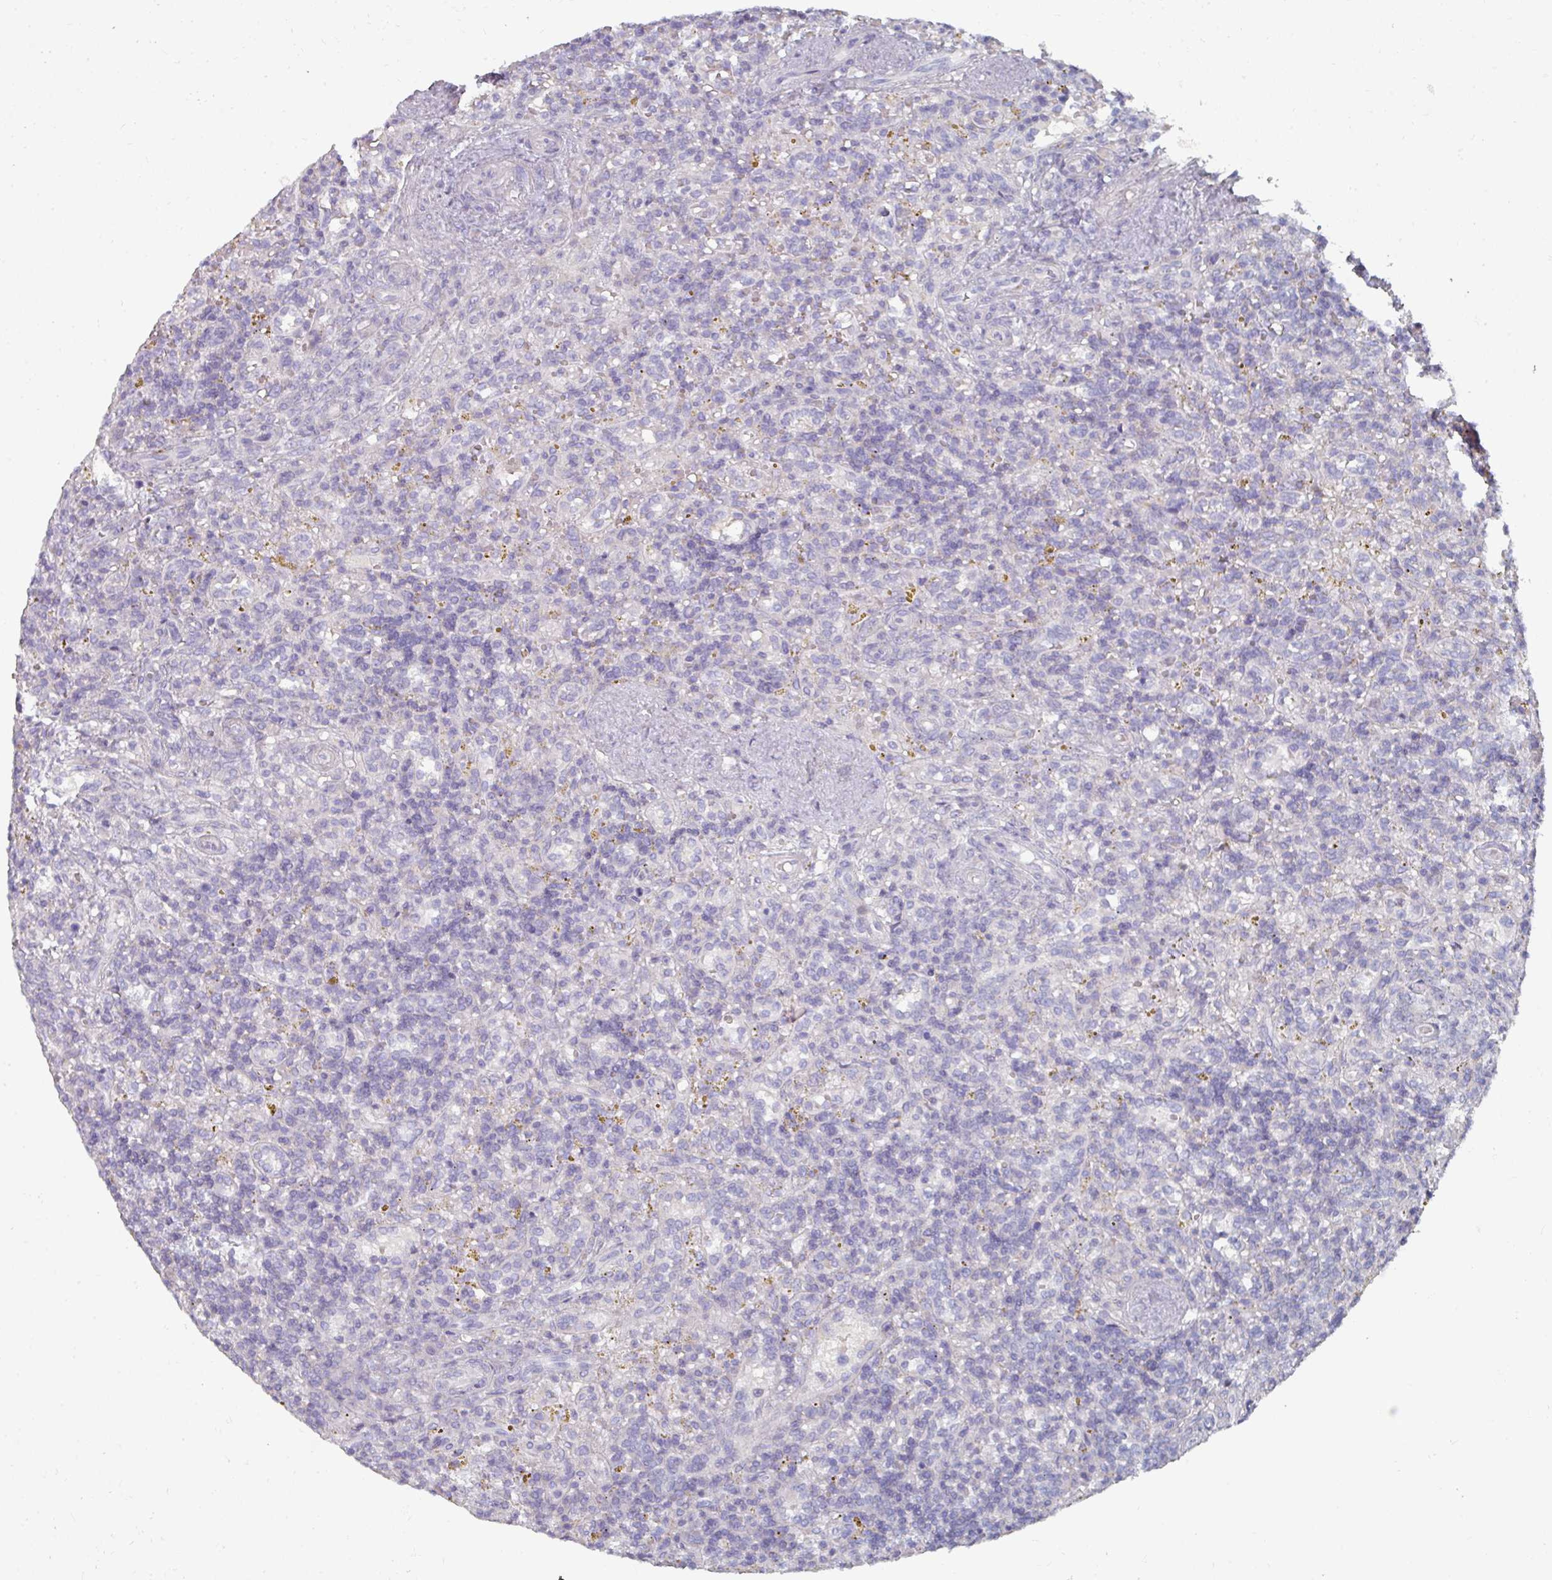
{"staining": {"intensity": "negative", "quantity": "none", "location": "none"}, "tissue": "lymphoma", "cell_type": "Tumor cells", "image_type": "cancer", "snomed": [{"axis": "morphology", "description": "Malignant lymphoma, non-Hodgkin's type, Low grade"}, {"axis": "topography", "description": "Spleen"}], "caption": "Tumor cells show no significant positivity in lymphoma. (Brightfield microscopy of DAB (3,3'-diaminobenzidine) IHC at high magnification).", "gene": "NT5C1A", "patient": {"sex": "male", "age": 67}}